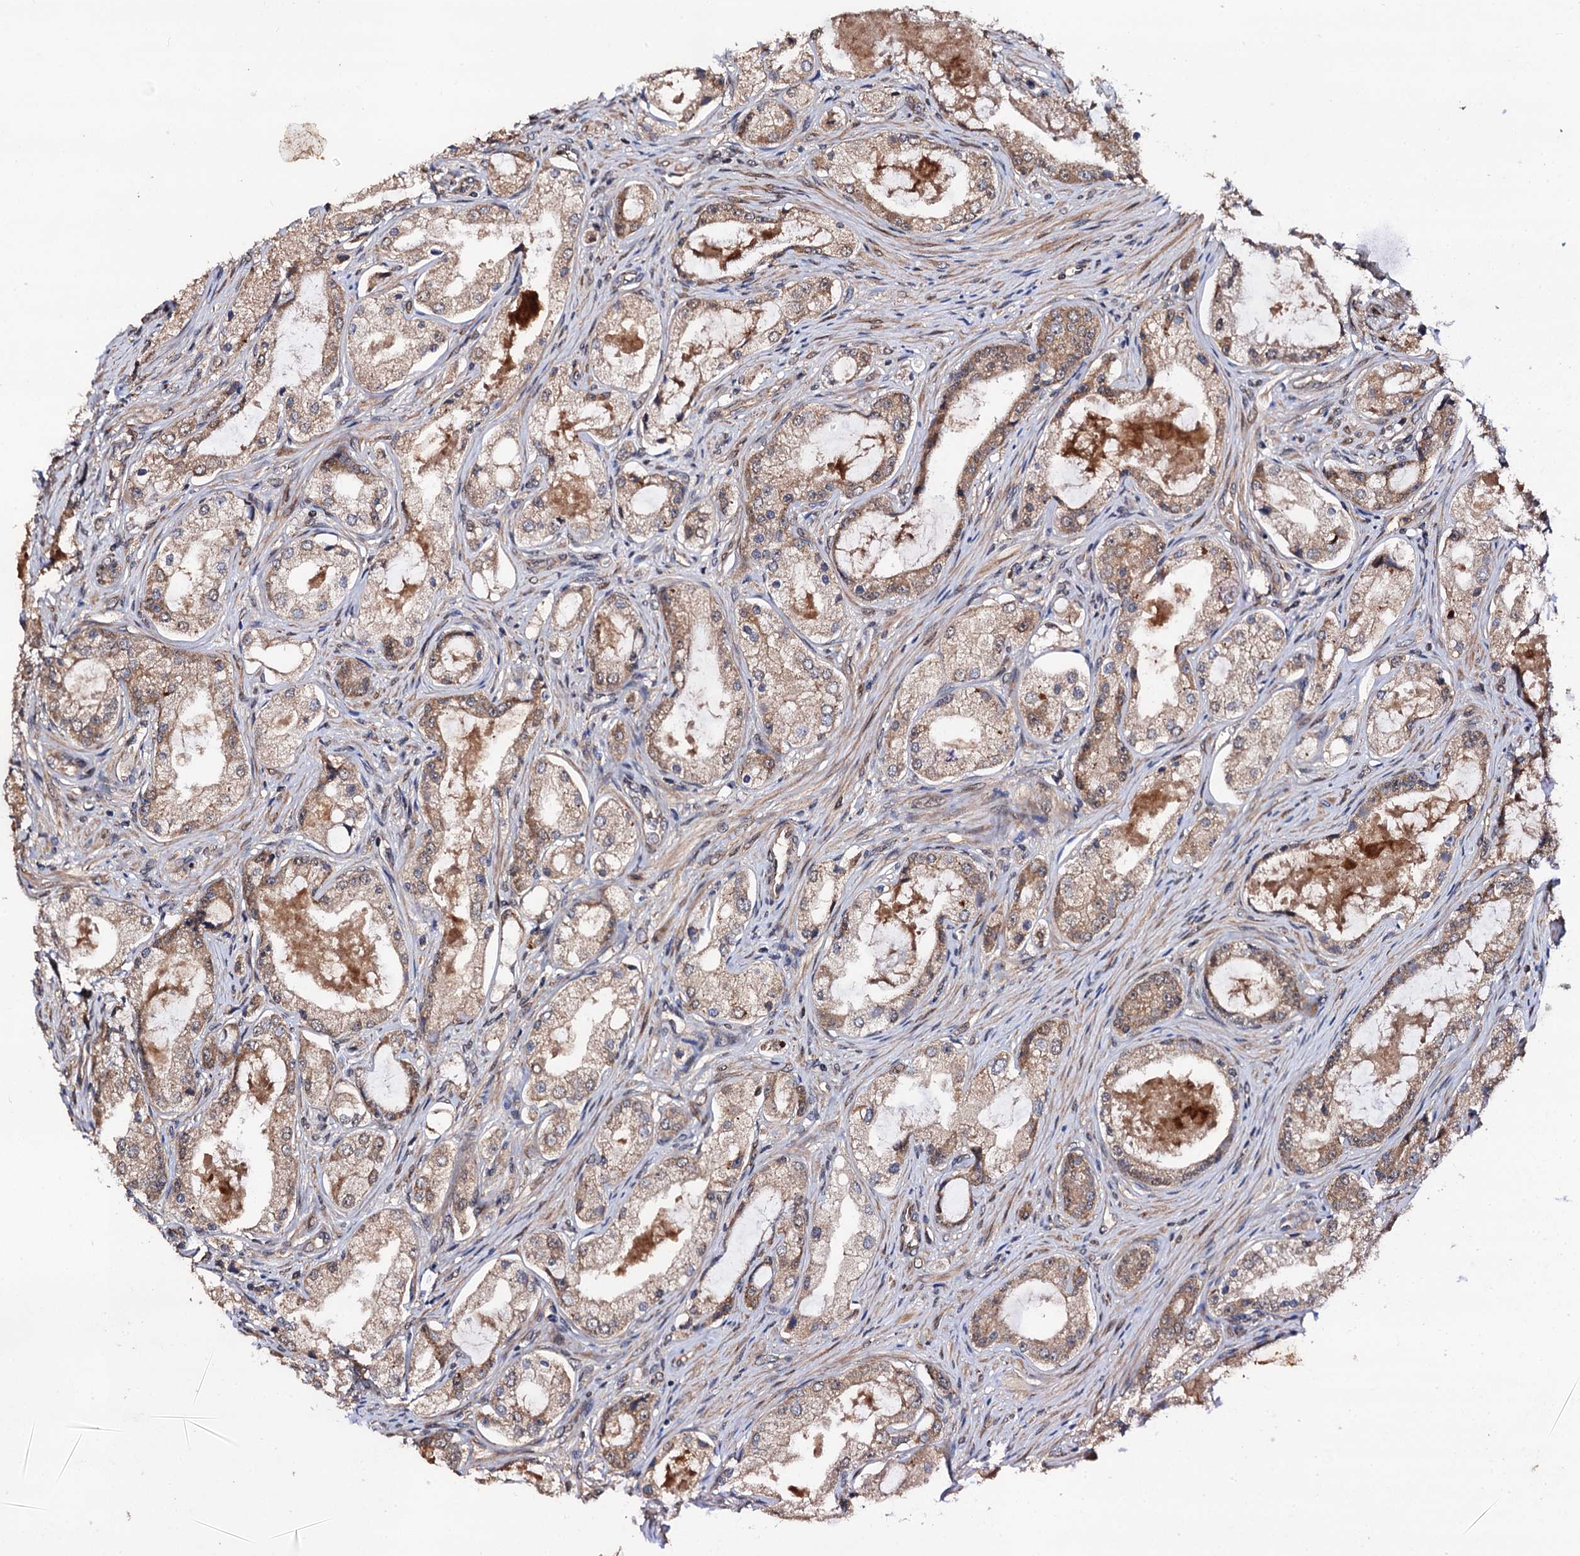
{"staining": {"intensity": "moderate", "quantity": ">75%", "location": "cytoplasmic/membranous"}, "tissue": "prostate cancer", "cell_type": "Tumor cells", "image_type": "cancer", "snomed": [{"axis": "morphology", "description": "Adenocarcinoma, Low grade"}, {"axis": "topography", "description": "Prostate"}], "caption": "A photomicrograph of prostate cancer (adenocarcinoma (low-grade)) stained for a protein reveals moderate cytoplasmic/membranous brown staining in tumor cells. The protein is stained brown, and the nuclei are stained in blue (DAB (3,3'-diaminobenzidine) IHC with brightfield microscopy, high magnification).", "gene": "MIER2", "patient": {"sex": "male", "age": 68}}